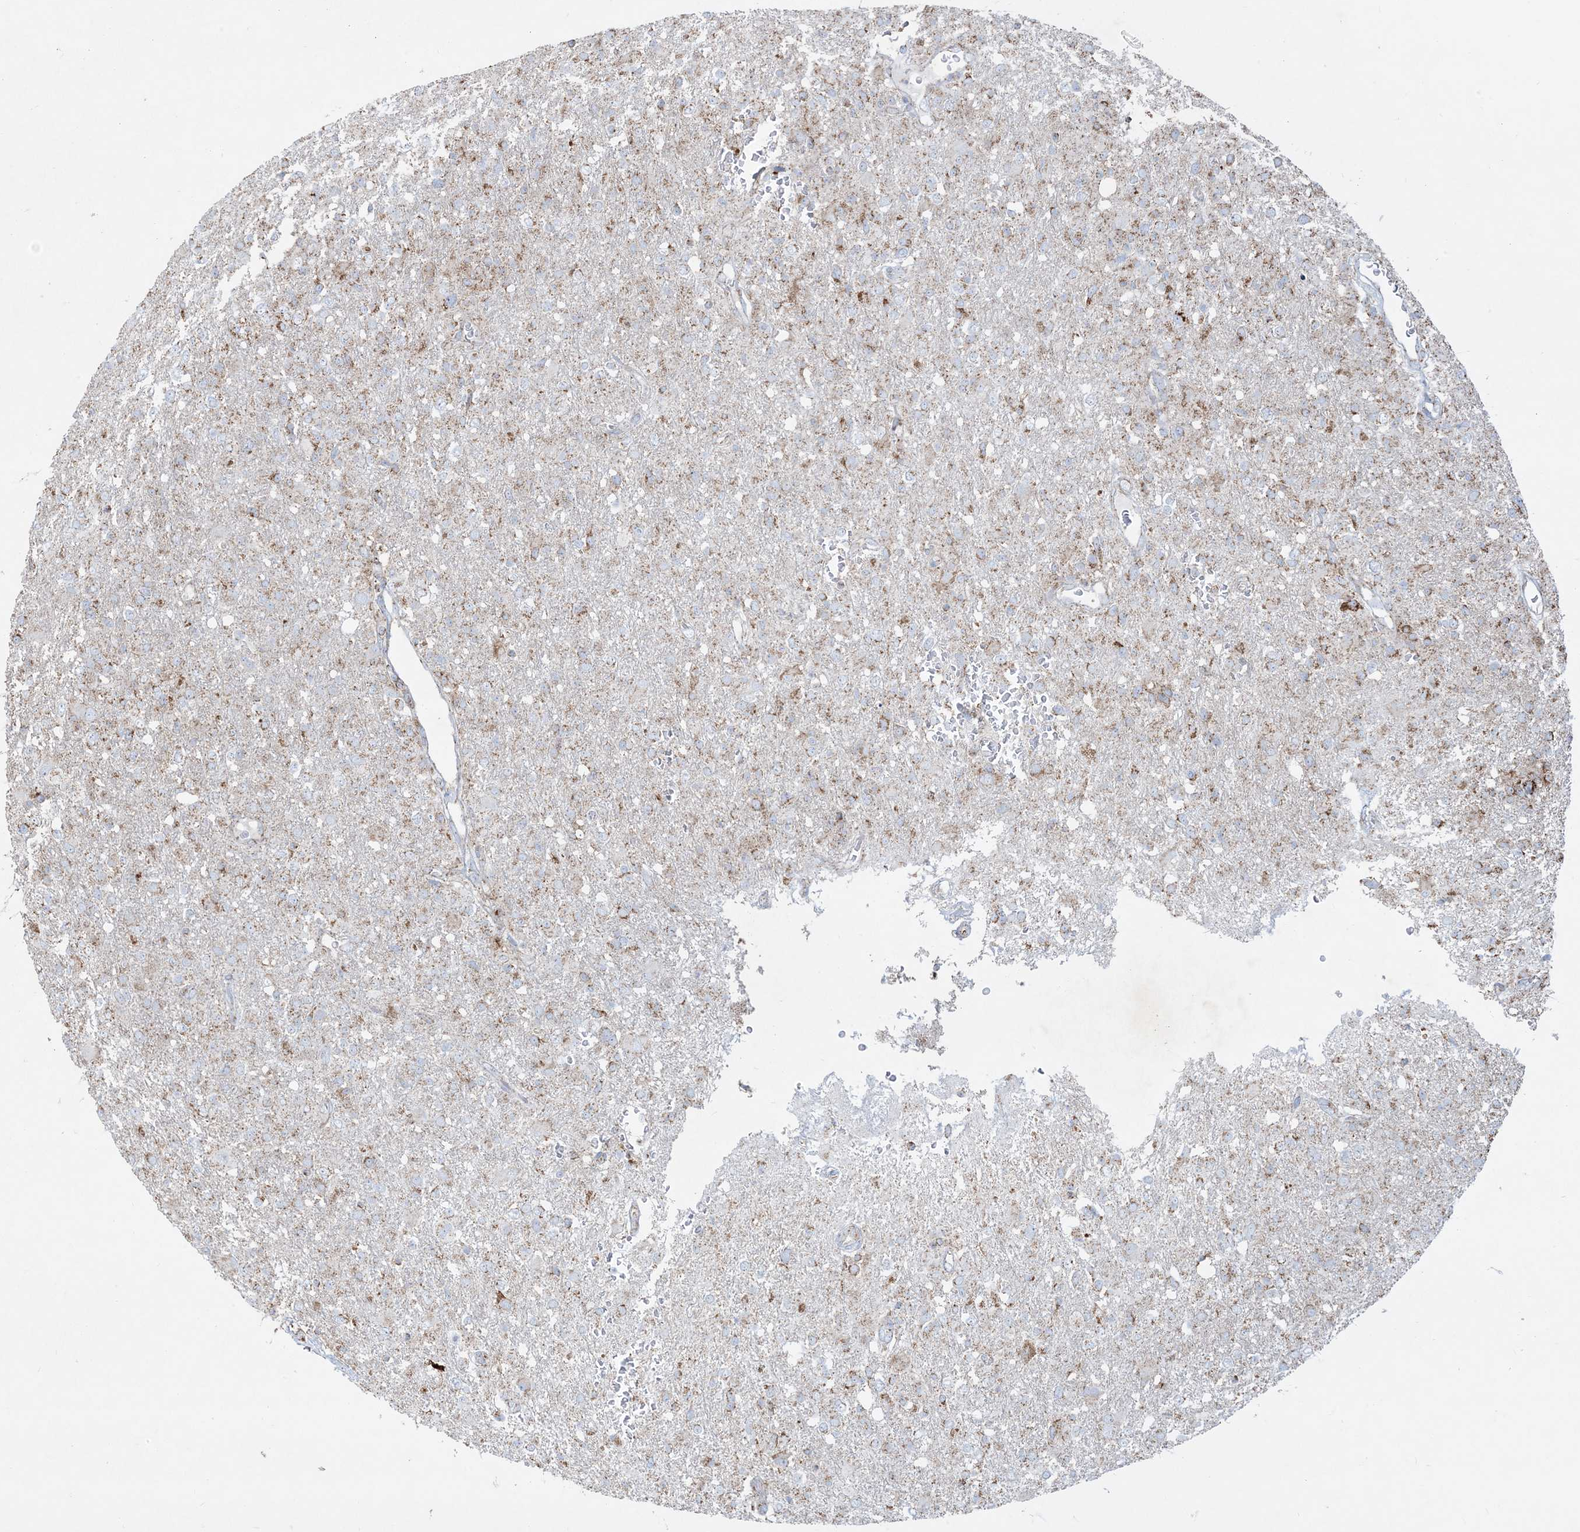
{"staining": {"intensity": "moderate", "quantity": "<25%", "location": "cytoplasmic/membranous"}, "tissue": "glioma", "cell_type": "Tumor cells", "image_type": "cancer", "snomed": [{"axis": "morphology", "description": "Glioma, malignant, High grade"}, {"axis": "topography", "description": "Brain"}], "caption": "Malignant glioma (high-grade) stained for a protein (brown) displays moderate cytoplasmic/membranous positive staining in approximately <25% of tumor cells.", "gene": "BEND4", "patient": {"sex": "female", "age": 57}}